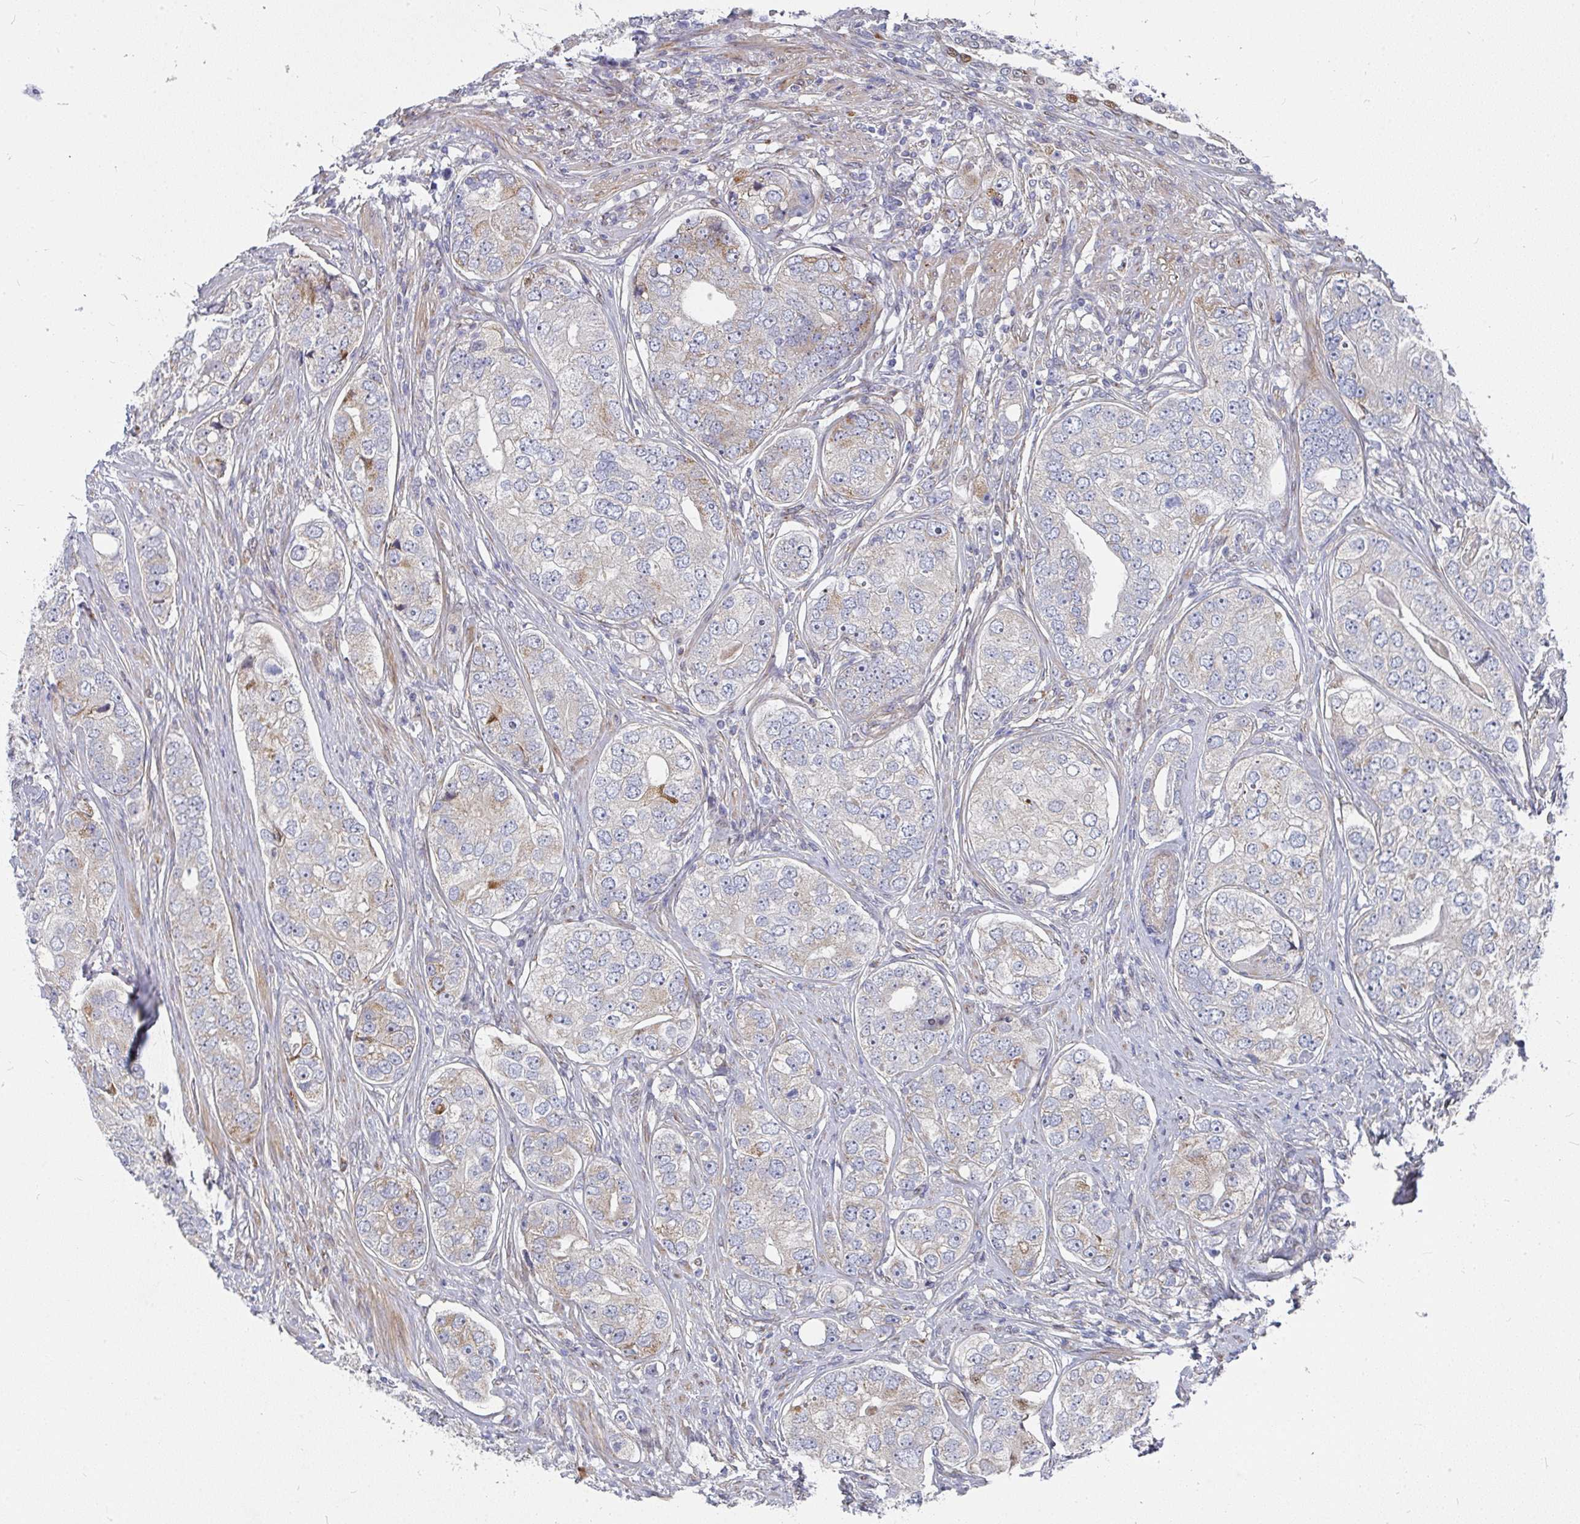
{"staining": {"intensity": "moderate", "quantity": "<25%", "location": "cytoplasmic/membranous"}, "tissue": "prostate cancer", "cell_type": "Tumor cells", "image_type": "cancer", "snomed": [{"axis": "morphology", "description": "Adenocarcinoma, High grade"}, {"axis": "topography", "description": "Prostate"}], "caption": "A high-resolution histopathology image shows immunohistochemistry (IHC) staining of prostate cancer, which displays moderate cytoplasmic/membranous staining in about <25% of tumor cells.", "gene": "RHEBL1", "patient": {"sex": "male", "age": 60}}